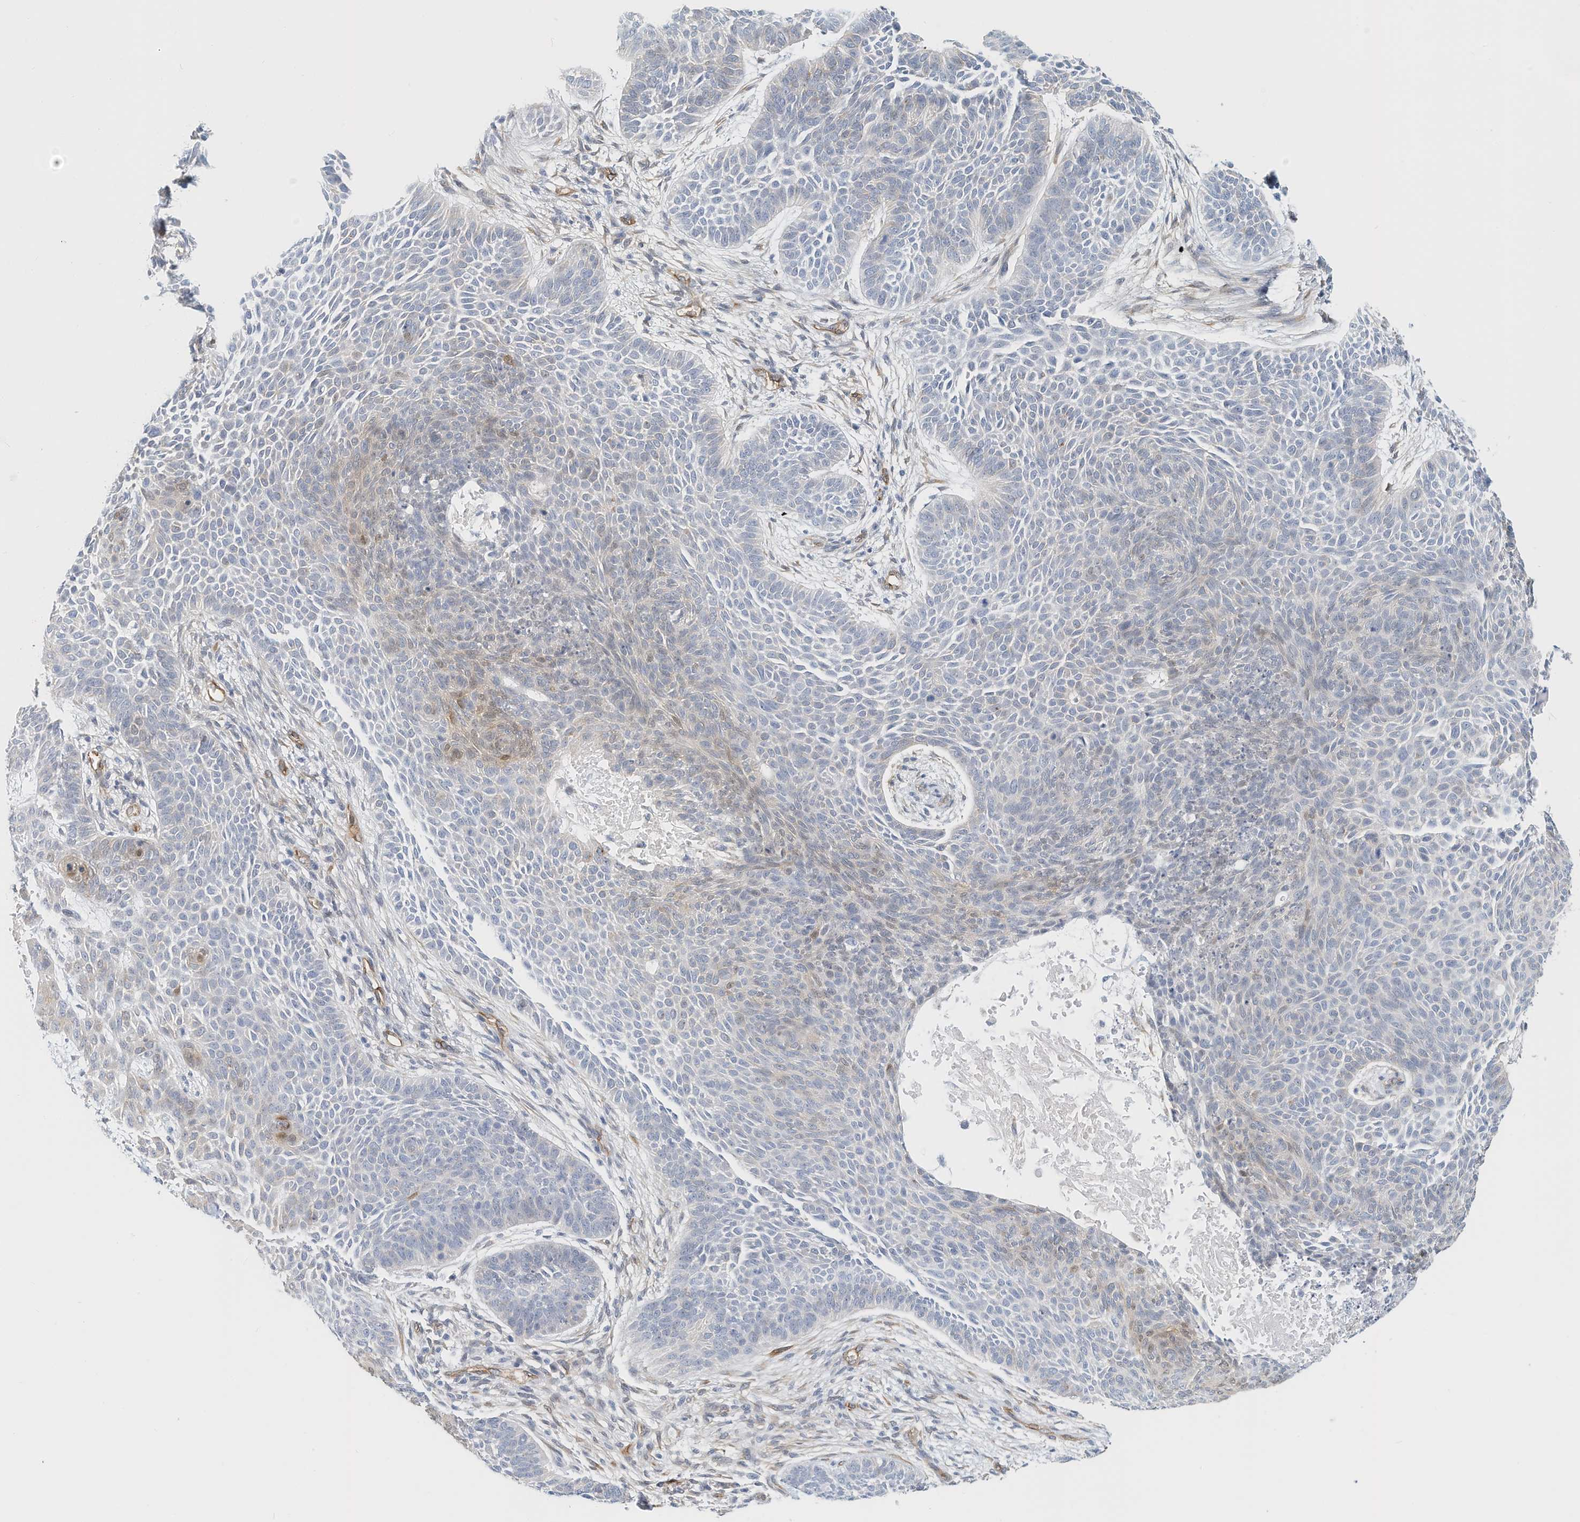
{"staining": {"intensity": "weak", "quantity": "<25%", "location": "cytoplasmic/membranous"}, "tissue": "skin cancer", "cell_type": "Tumor cells", "image_type": "cancer", "snomed": [{"axis": "morphology", "description": "Basal cell carcinoma"}, {"axis": "topography", "description": "Skin"}], "caption": "Tumor cells show no significant protein positivity in skin basal cell carcinoma.", "gene": "ARHGAP28", "patient": {"sex": "male", "age": 85}}